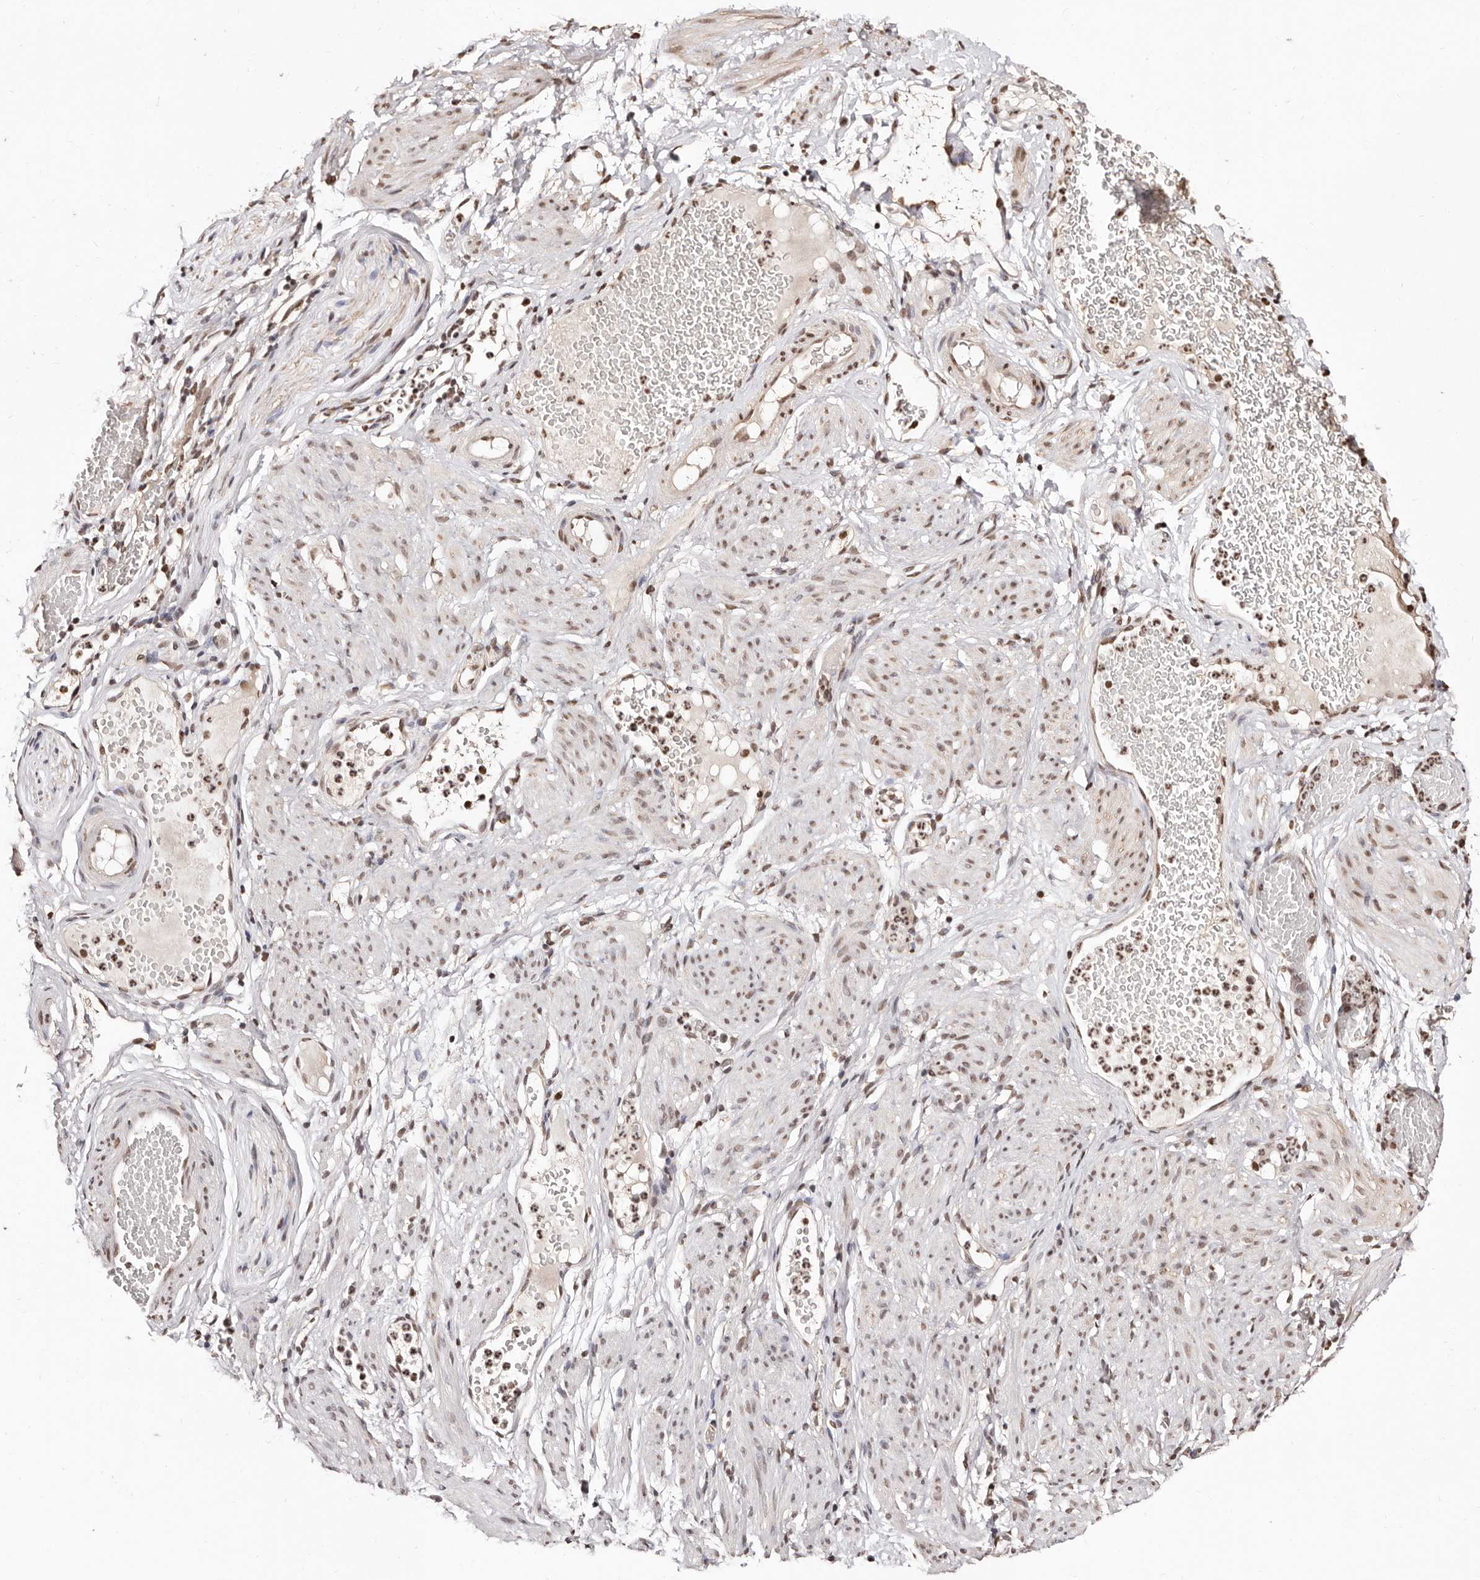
{"staining": {"intensity": "moderate", "quantity": ">75%", "location": "nuclear"}, "tissue": "adipose tissue", "cell_type": "Adipocytes", "image_type": "normal", "snomed": [{"axis": "morphology", "description": "Normal tissue, NOS"}, {"axis": "topography", "description": "Smooth muscle"}, {"axis": "topography", "description": "Peripheral nerve tissue"}], "caption": "This micrograph exhibits immunohistochemistry (IHC) staining of benign human adipose tissue, with medium moderate nuclear expression in approximately >75% of adipocytes.", "gene": "BICRAL", "patient": {"sex": "female", "age": 39}}